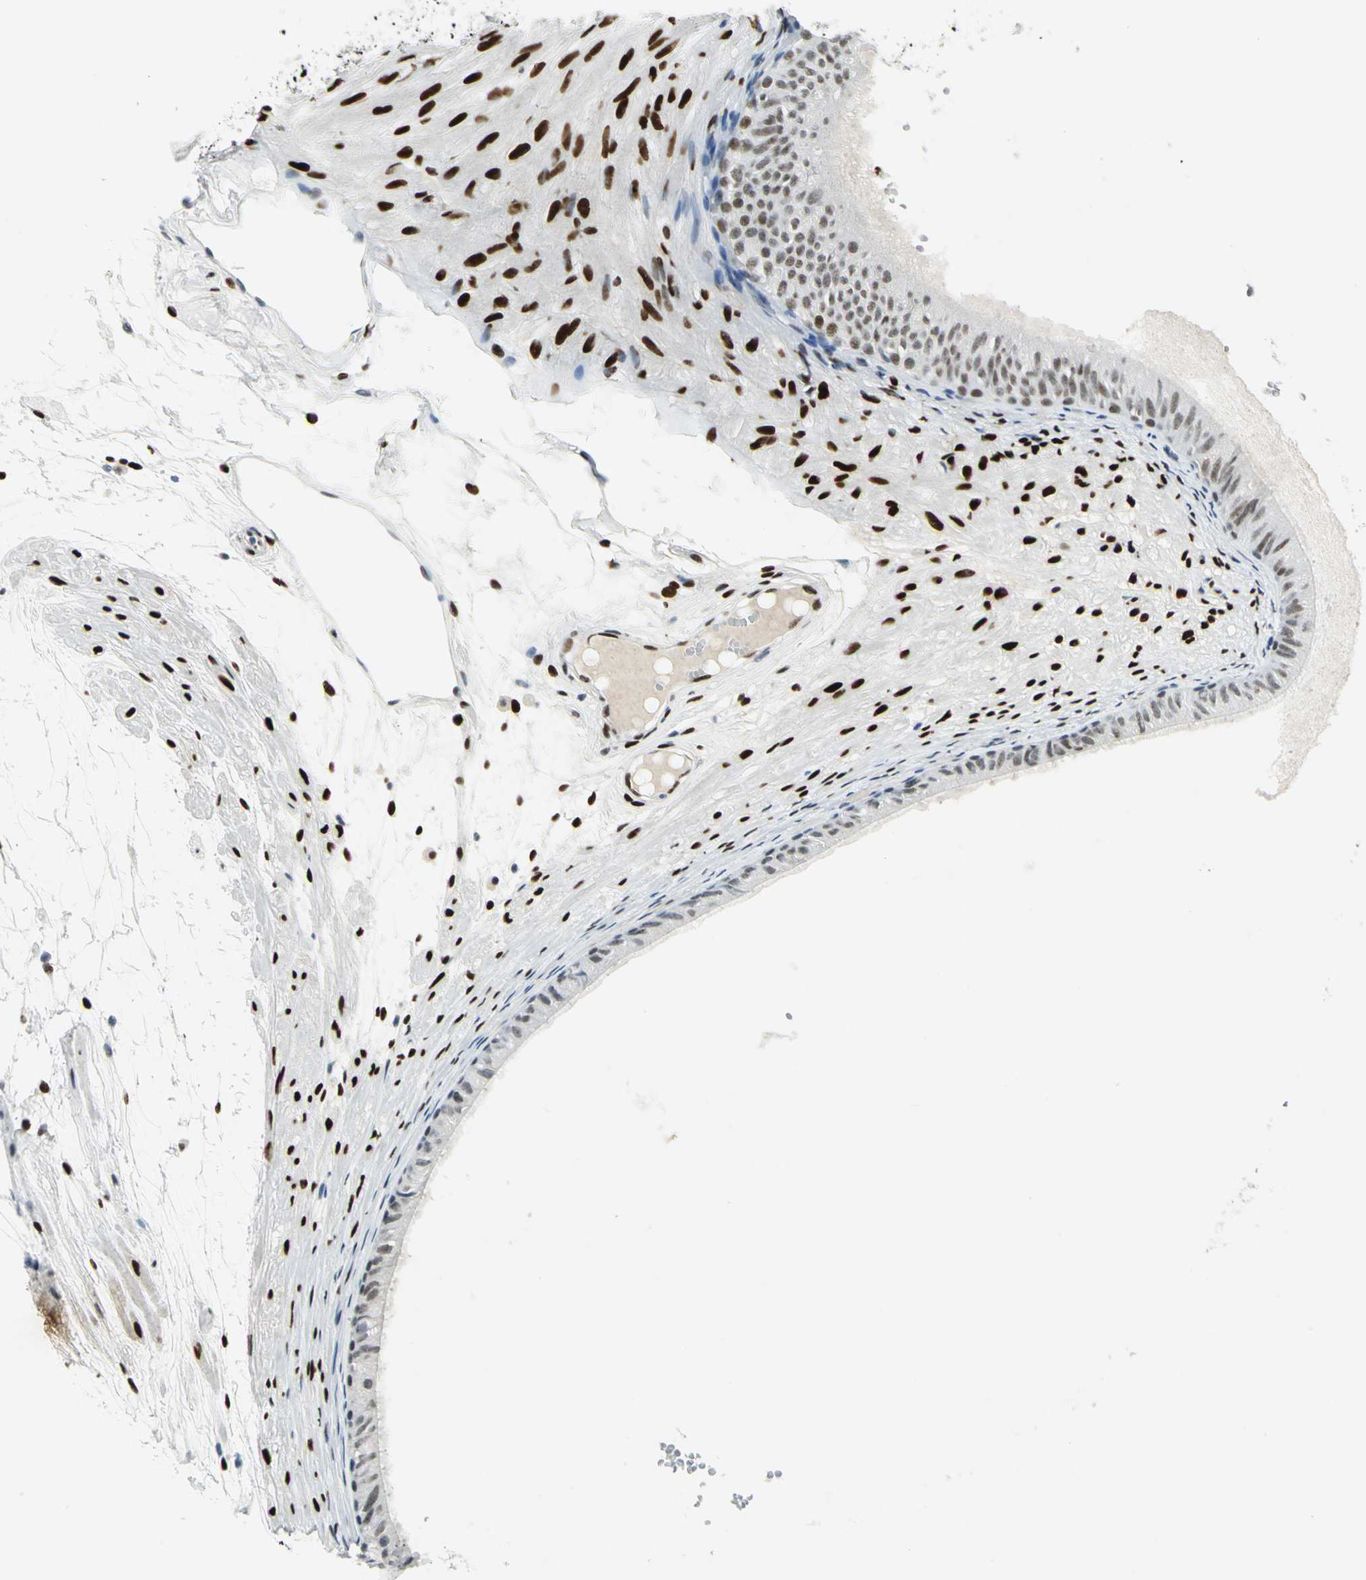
{"staining": {"intensity": "weak", "quantity": "25%-75%", "location": "cytoplasmic/membranous,nuclear"}, "tissue": "epididymis", "cell_type": "Glandular cells", "image_type": "normal", "snomed": [{"axis": "morphology", "description": "Normal tissue, NOS"}, {"axis": "morphology", "description": "Atrophy, NOS"}, {"axis": "topography", "description": "Testis"}, {"axis": "topography", "description": "Epididymis"}], "caption": "A high-resolution micrograph shows immunohistochemistry staining of benign epididymis, which exhibits weak cytoplasmic/membranous,nuclear expression in about 25%-75% of glandular cells.", "gene": "MEIS2", "patient": {"sex": "male", "age": 18}}